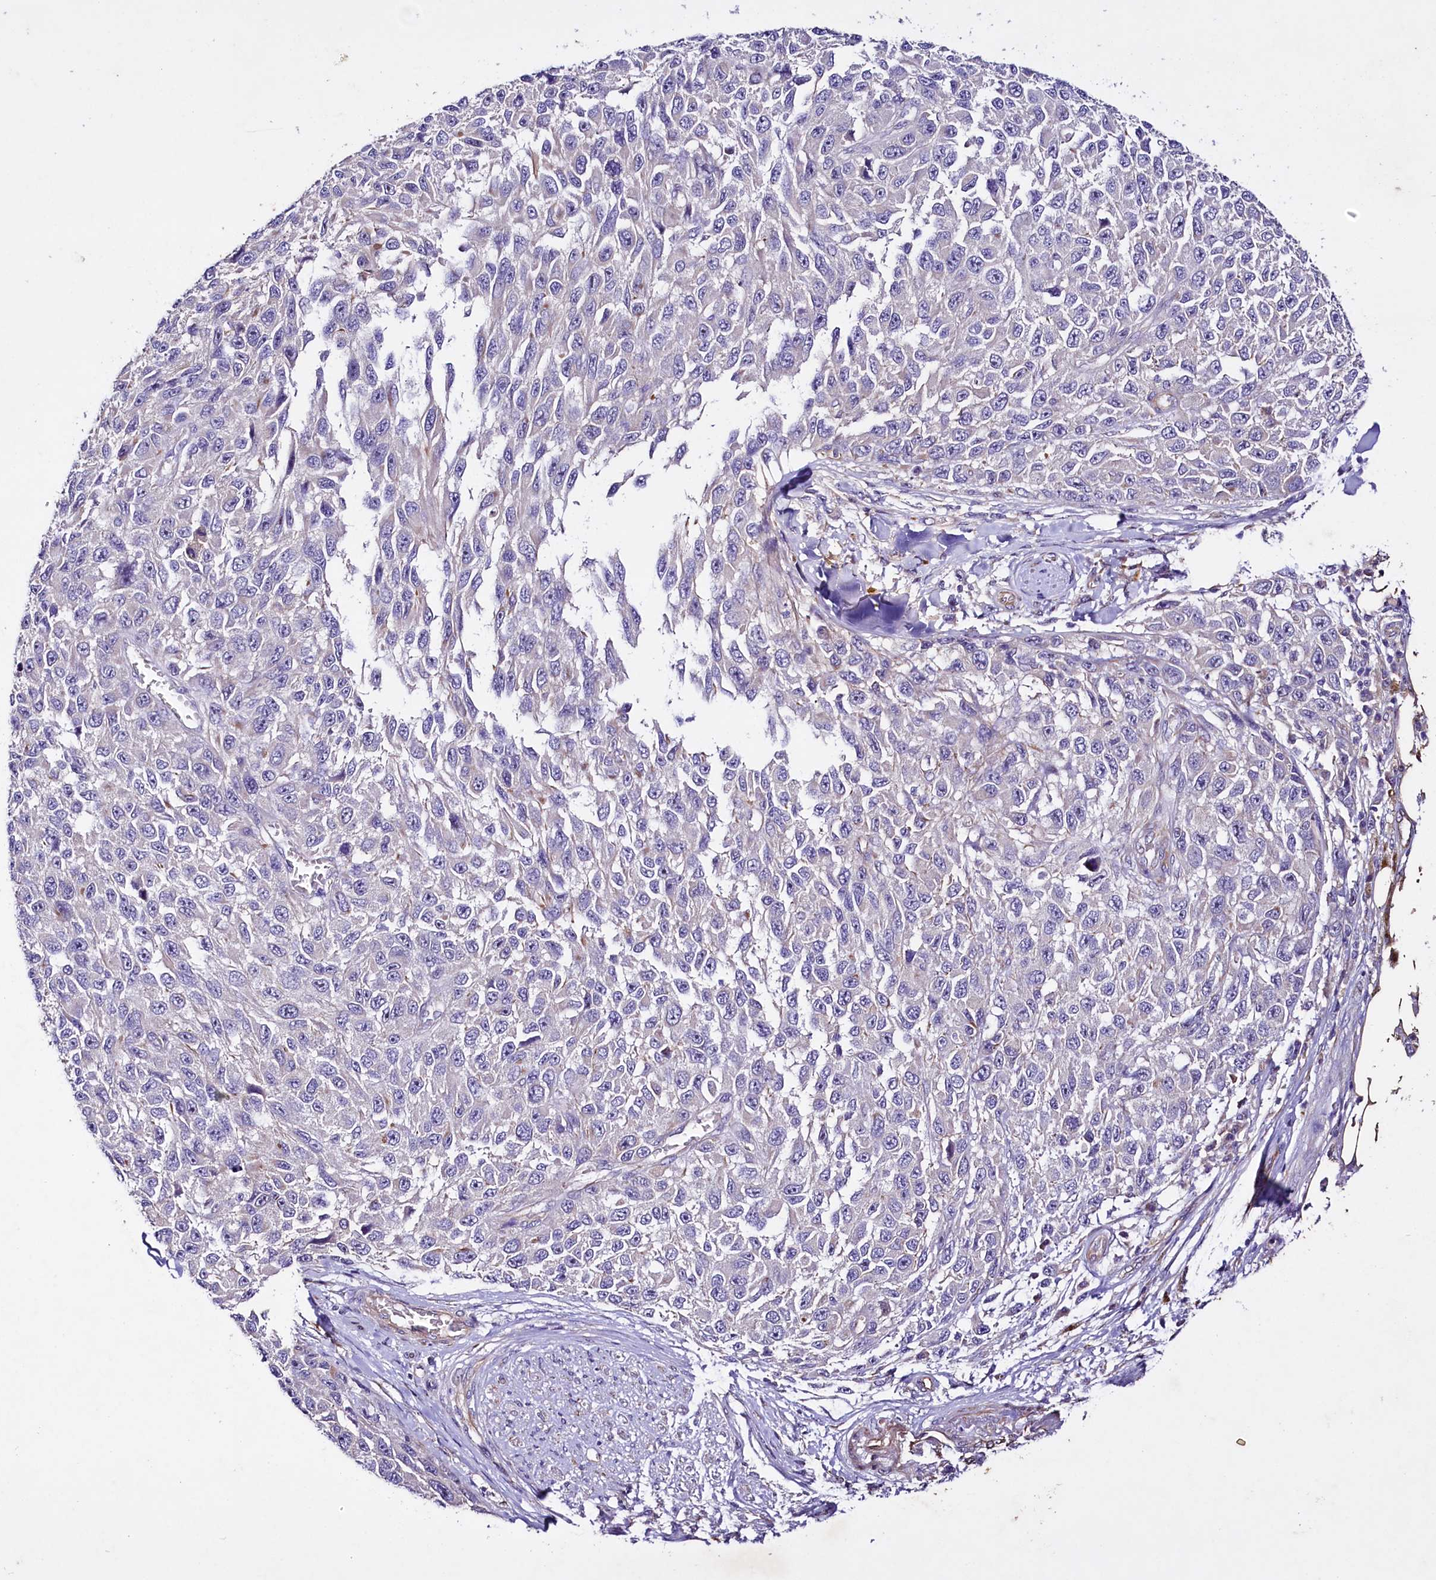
{"staining": {"intensity": "negative", "quantity": "none", "location": "none"}, "tissue": "melanoma", "cell_type": "Tumor cells", "image_type": "cancer", "snomed": [{"axis": "morphology", "description": "Normal tissue, NOS"}, {"axis": "morphology", "description": "Malignant melanoma, NOS"}, {"axis": "topography", "description": "Skin"}], "caption": "Tumor cells show no significant expression in melanoma.", "gene": "SLC7A1", "patient": {"sex": "female", "age": 96}}